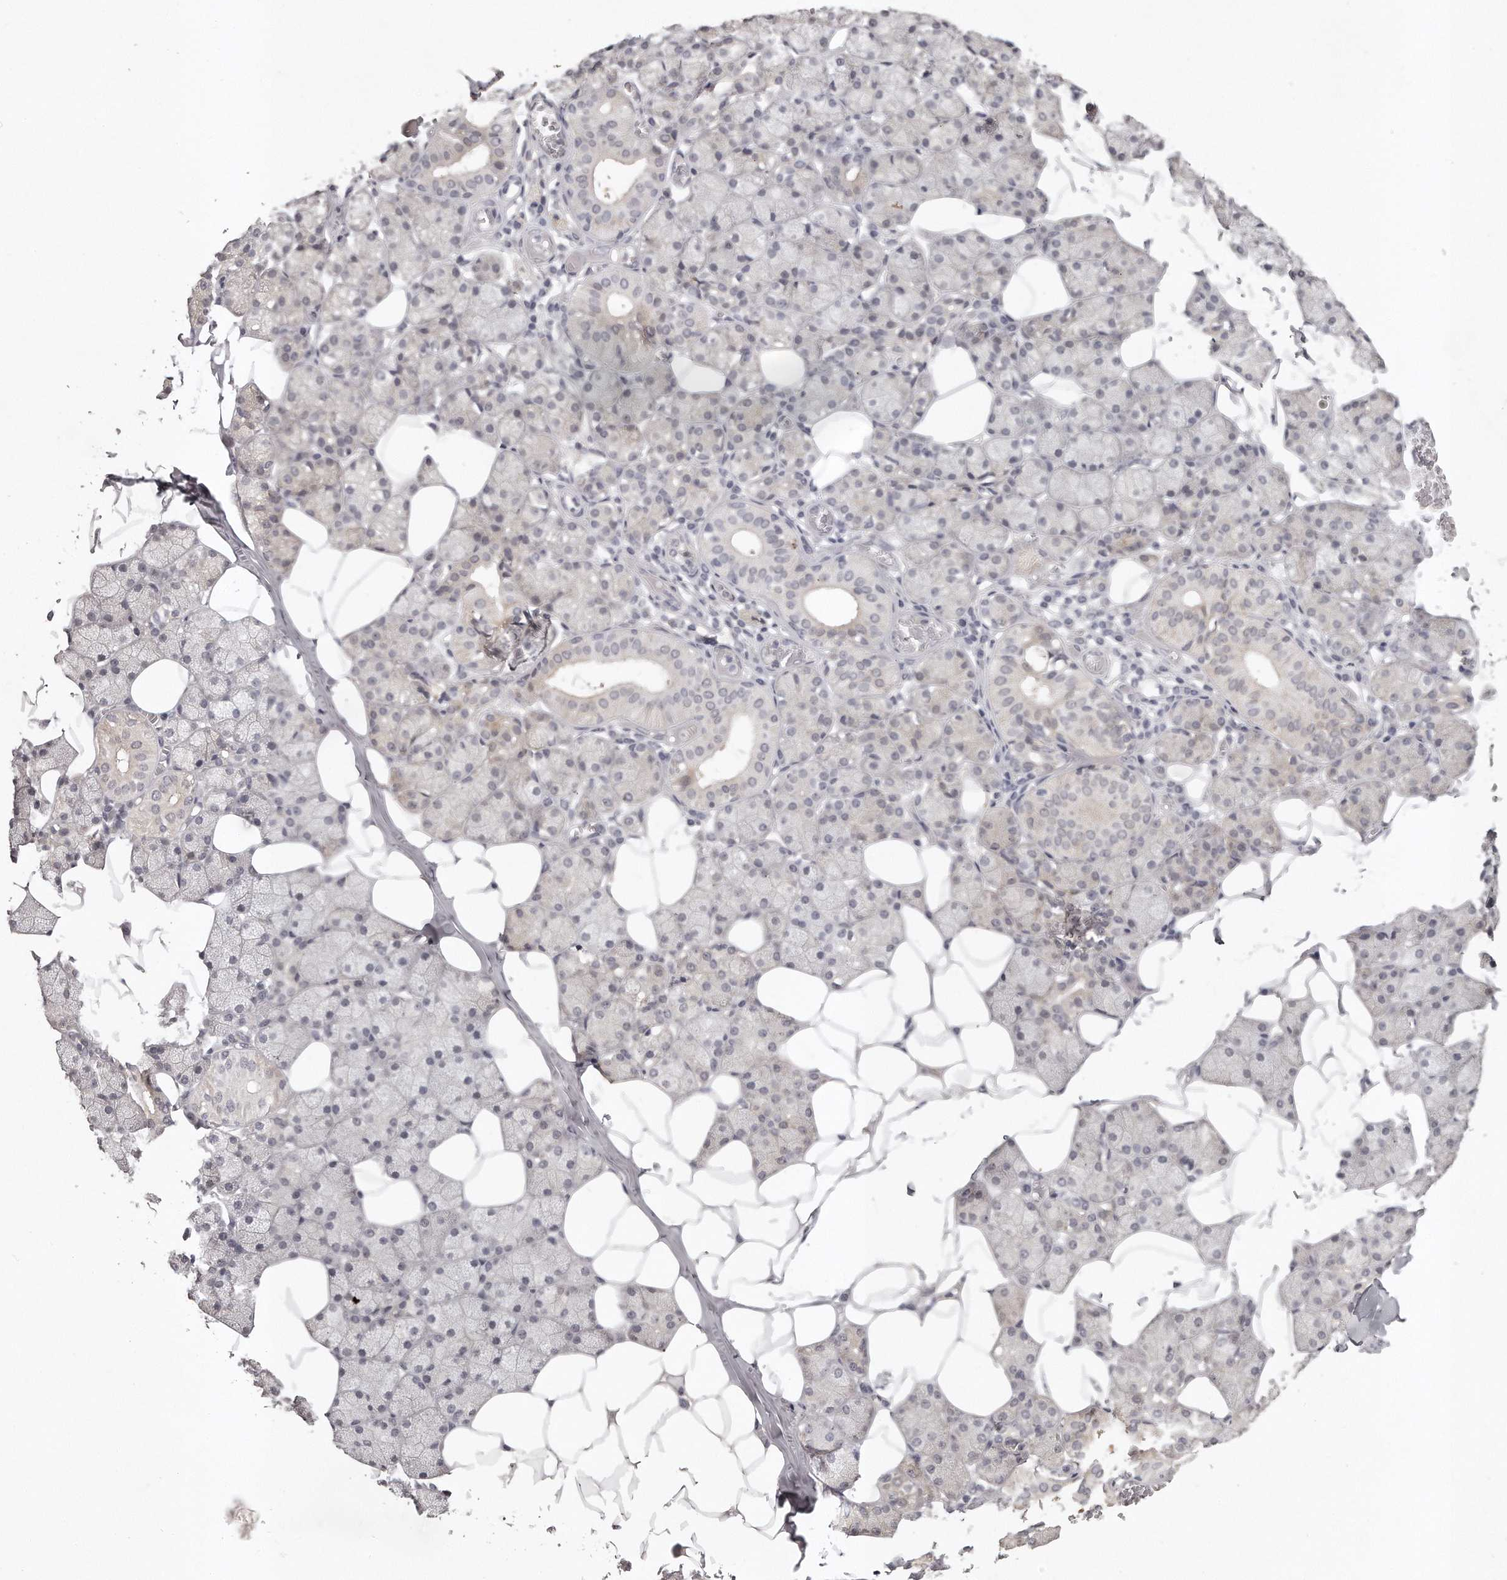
{"staining": {"intensity": "moderate", "quantity": "<25%", "location": "cytoplasmic/membranous,nuclear"}, "tissue": "salivary gland", "cell_type": "Glandular cells", "image_type": "normal", "snomed": [{"axis": "morphology", "description": "Normal tissue, NOS"}, {"axis": "topography", "description": "Salivary gland"}], "caption": "Benign salivary gland was stained to show a protein in brown. There is low levels of moderate cytoplasmic/membranous,nuclear positivity in approximately <25% of glandular cells. Ihc stains the protein of interest in brown and the nuclei are stained blue.", "gene": "GGCT", "patient": {"sex": "female", "age": 33}}